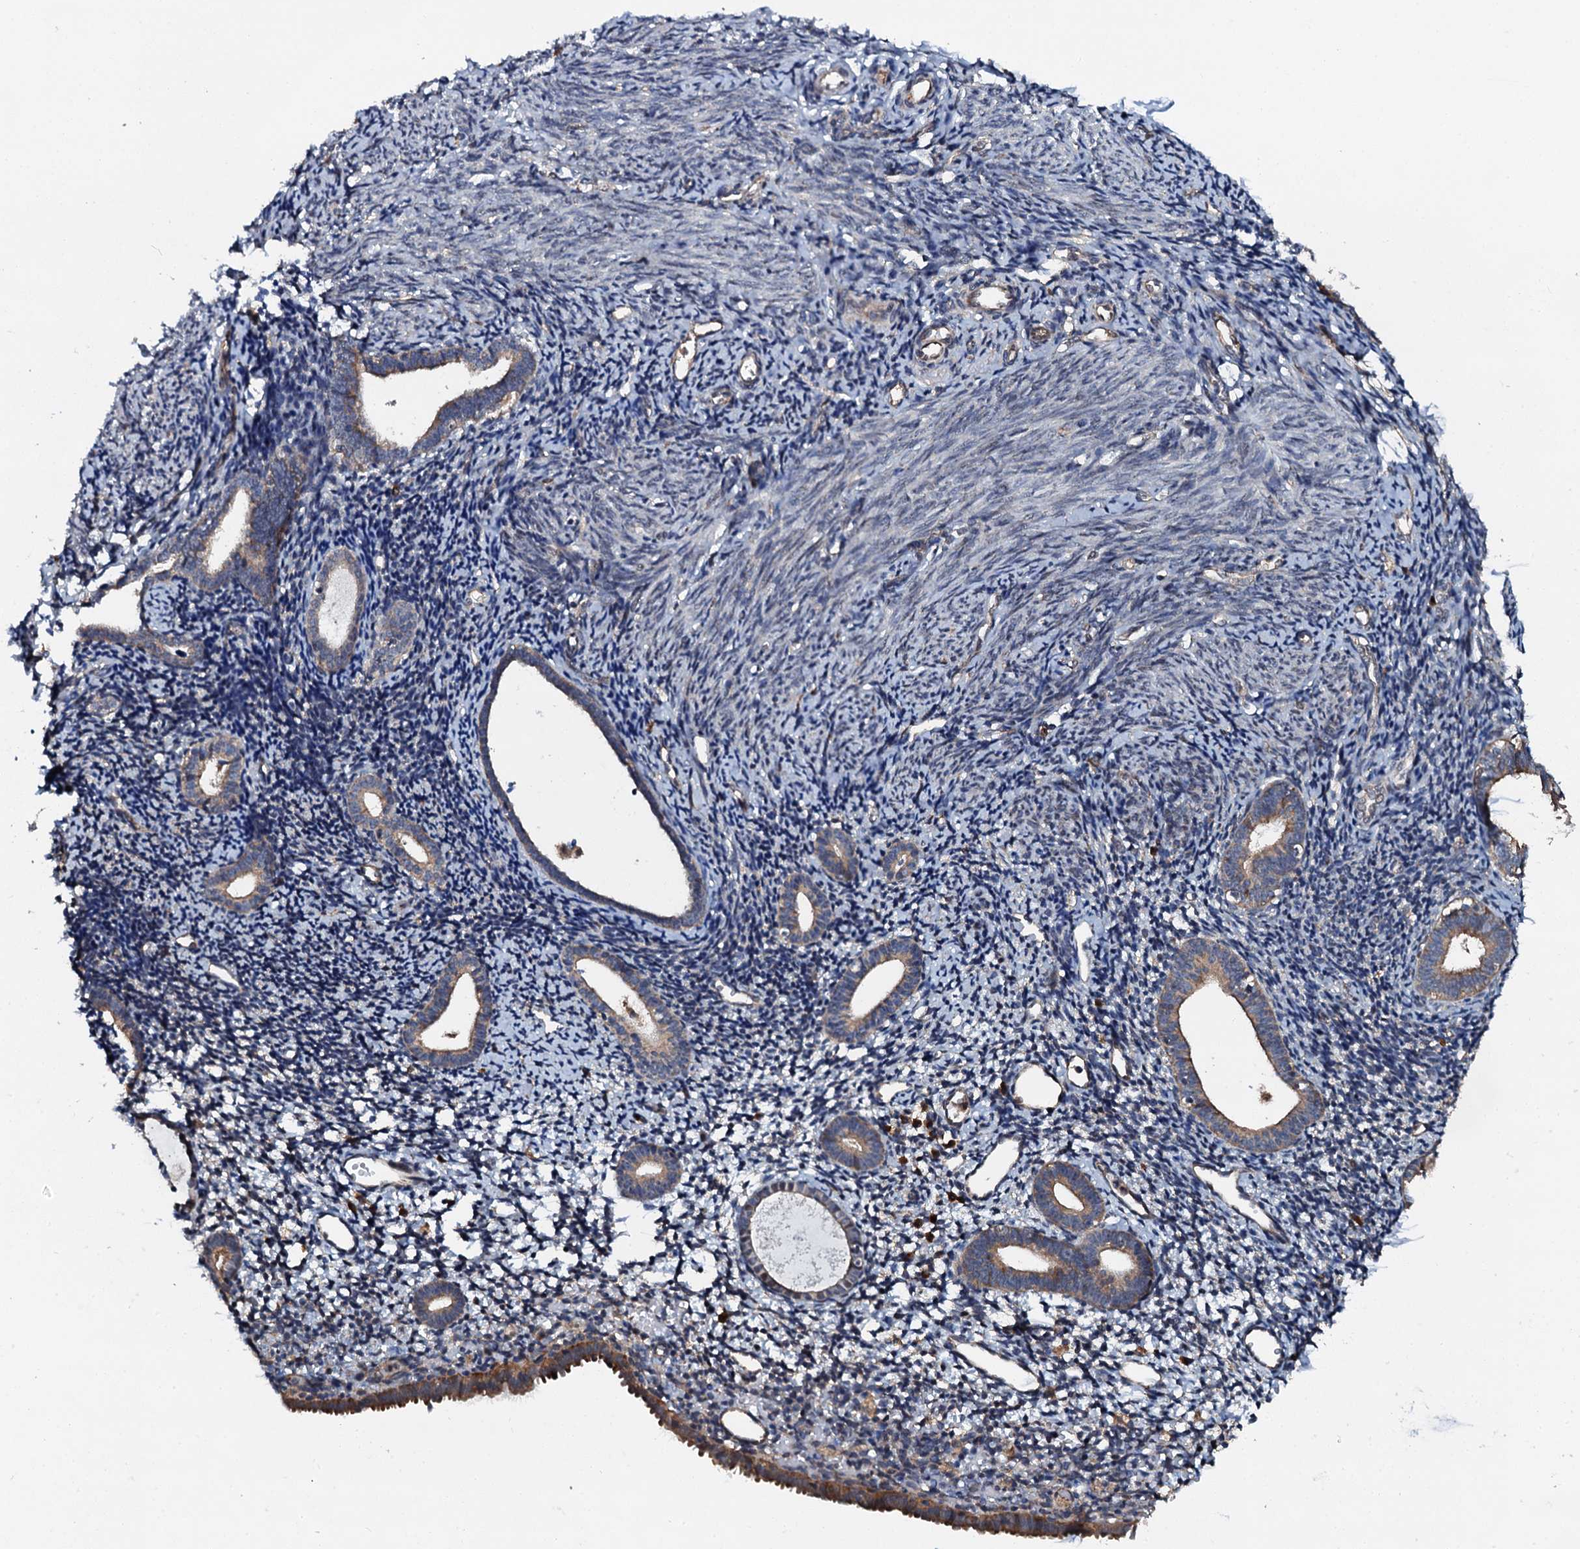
{"staining": {"intensity": "negative", "quantity": "none", "location": "none"}, "tissue": "endometrium", "cell_type": "Cells in endometrial stroma", "image_type": "normal", "snomed": [{"axis": "morphology", "description": "Normal tissue, NOS"}, {"axis": "topography", "description": "Endometrium"}], "caption": "An immunohistochemistry (IHC) micrograph of unremarkable endometrium is shown. There is no staining in cells in endometrial stroma of endometrium.", "gene": "FLYWCH1", "patient": {"sex": "female", "age": 56}}